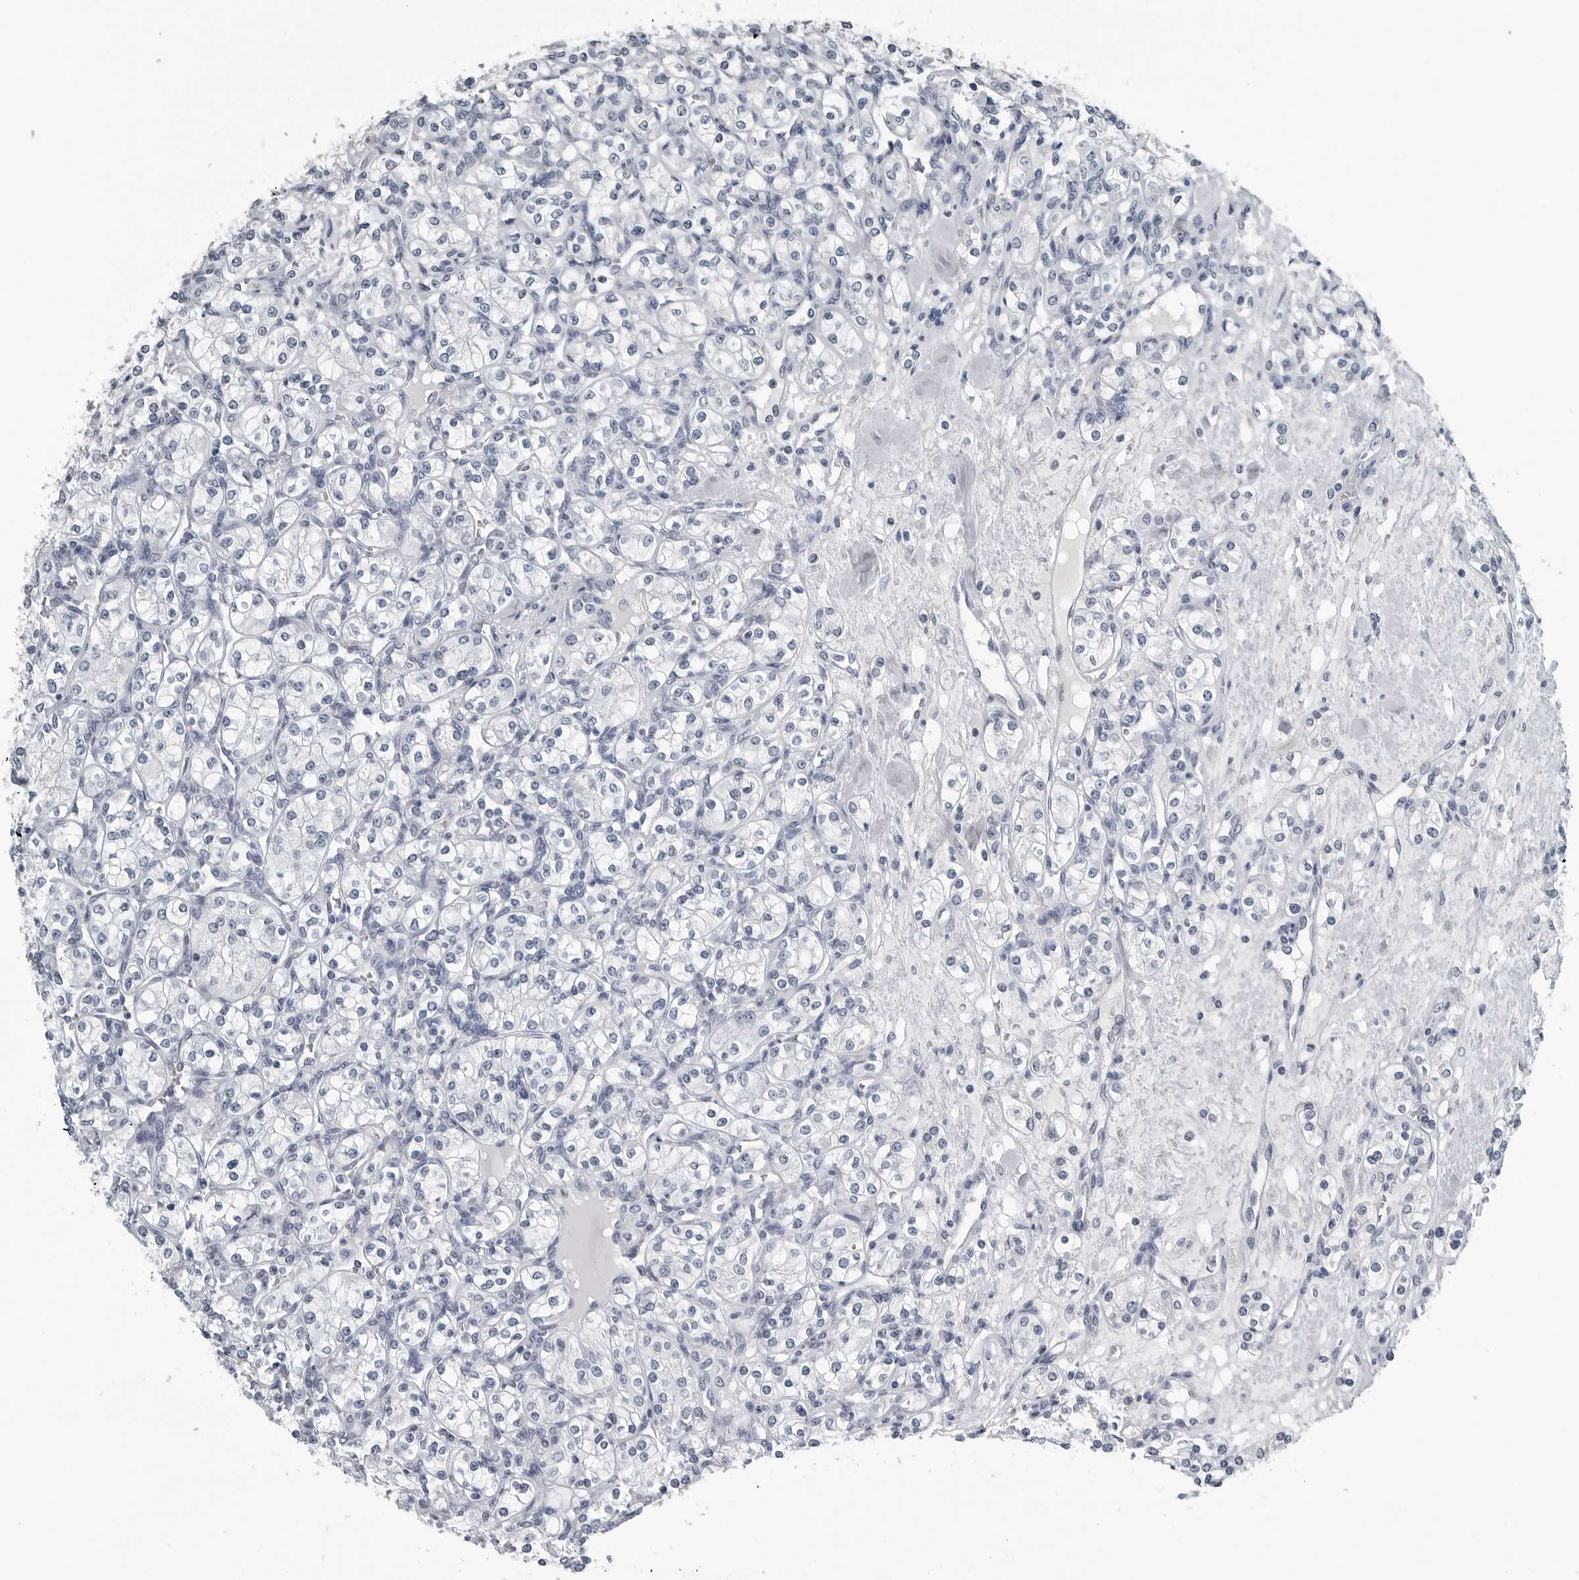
{"staining": {"intensity": "negative", "quantity": "none", "location": "none"}, "tissue": "renal cancer", "cell_type": "Tumor cells", "image_type": "cancer", "snomed": [{"axis": "morphology", "description": "Adenocarcinoma, NOS"}, {"axis": "topography", "description": "Kidney"}], "caption": "Adenocarcinoma (renal) was stained to show a protein in brown. There is no significant expression in tumor cells.", "gene": "SPINK1", "patient": {"sex": "male", "age": 77}}